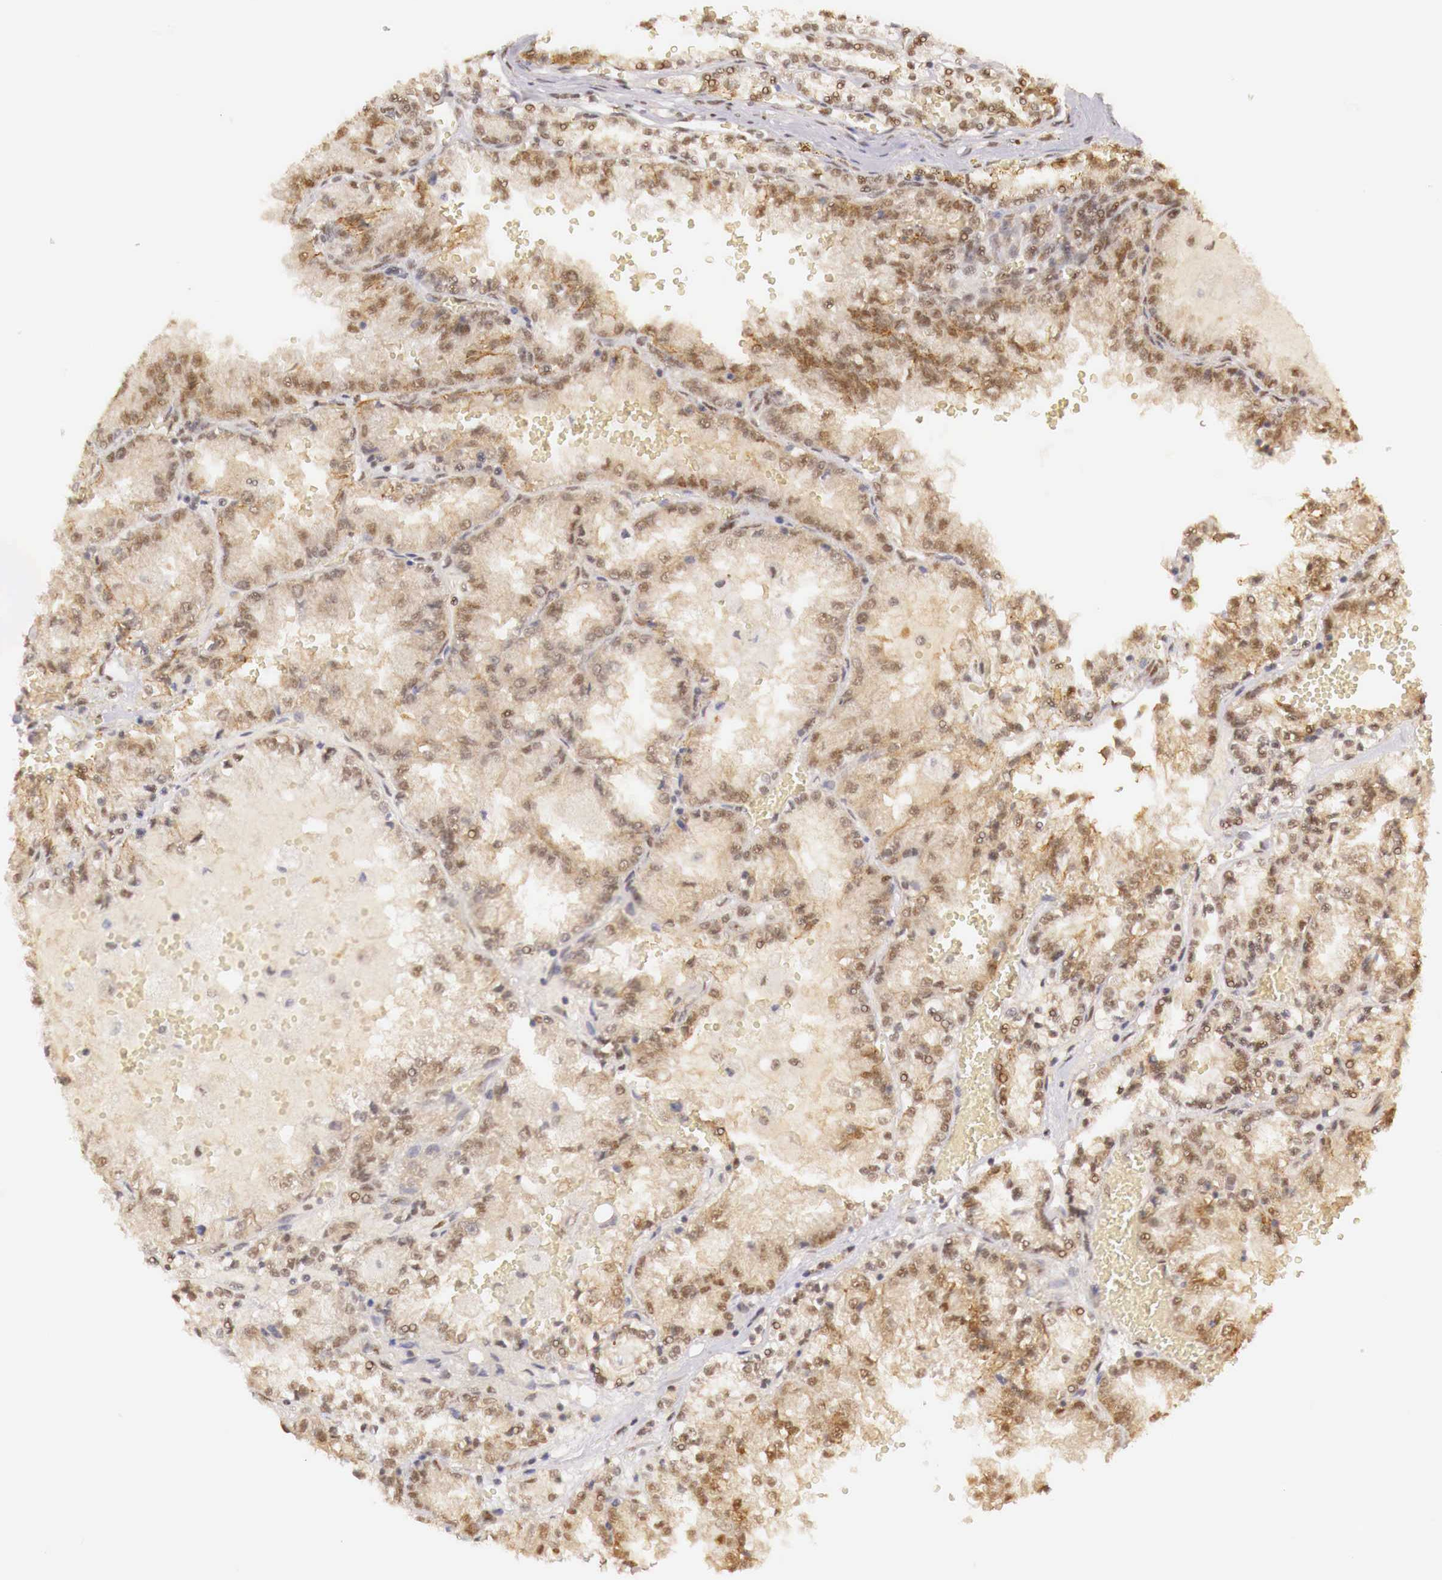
{"staining": {"intensity": "moderate", "quantity": ">75%", "location": "cytoplasmic/membranous,nuclear"}, "tissue": "renal cancer", "cell_type": "Tumor cells", "image_type": "cancer", "snomed": [{"axis": "morphology", "description": "Adenocarcinoma, NOS"}, {"axis": "topography", "description": "Kidney"}], "caption": "Renal cancer (adenocarcinoma) was stained to show a protein in brown. There is medium levels of moderate cytoplasmic/membranous and nuclear expression in about >75% of tumor cells.", "gene": "GPKOW", "patient": {"sex": "female", "age": 56}}